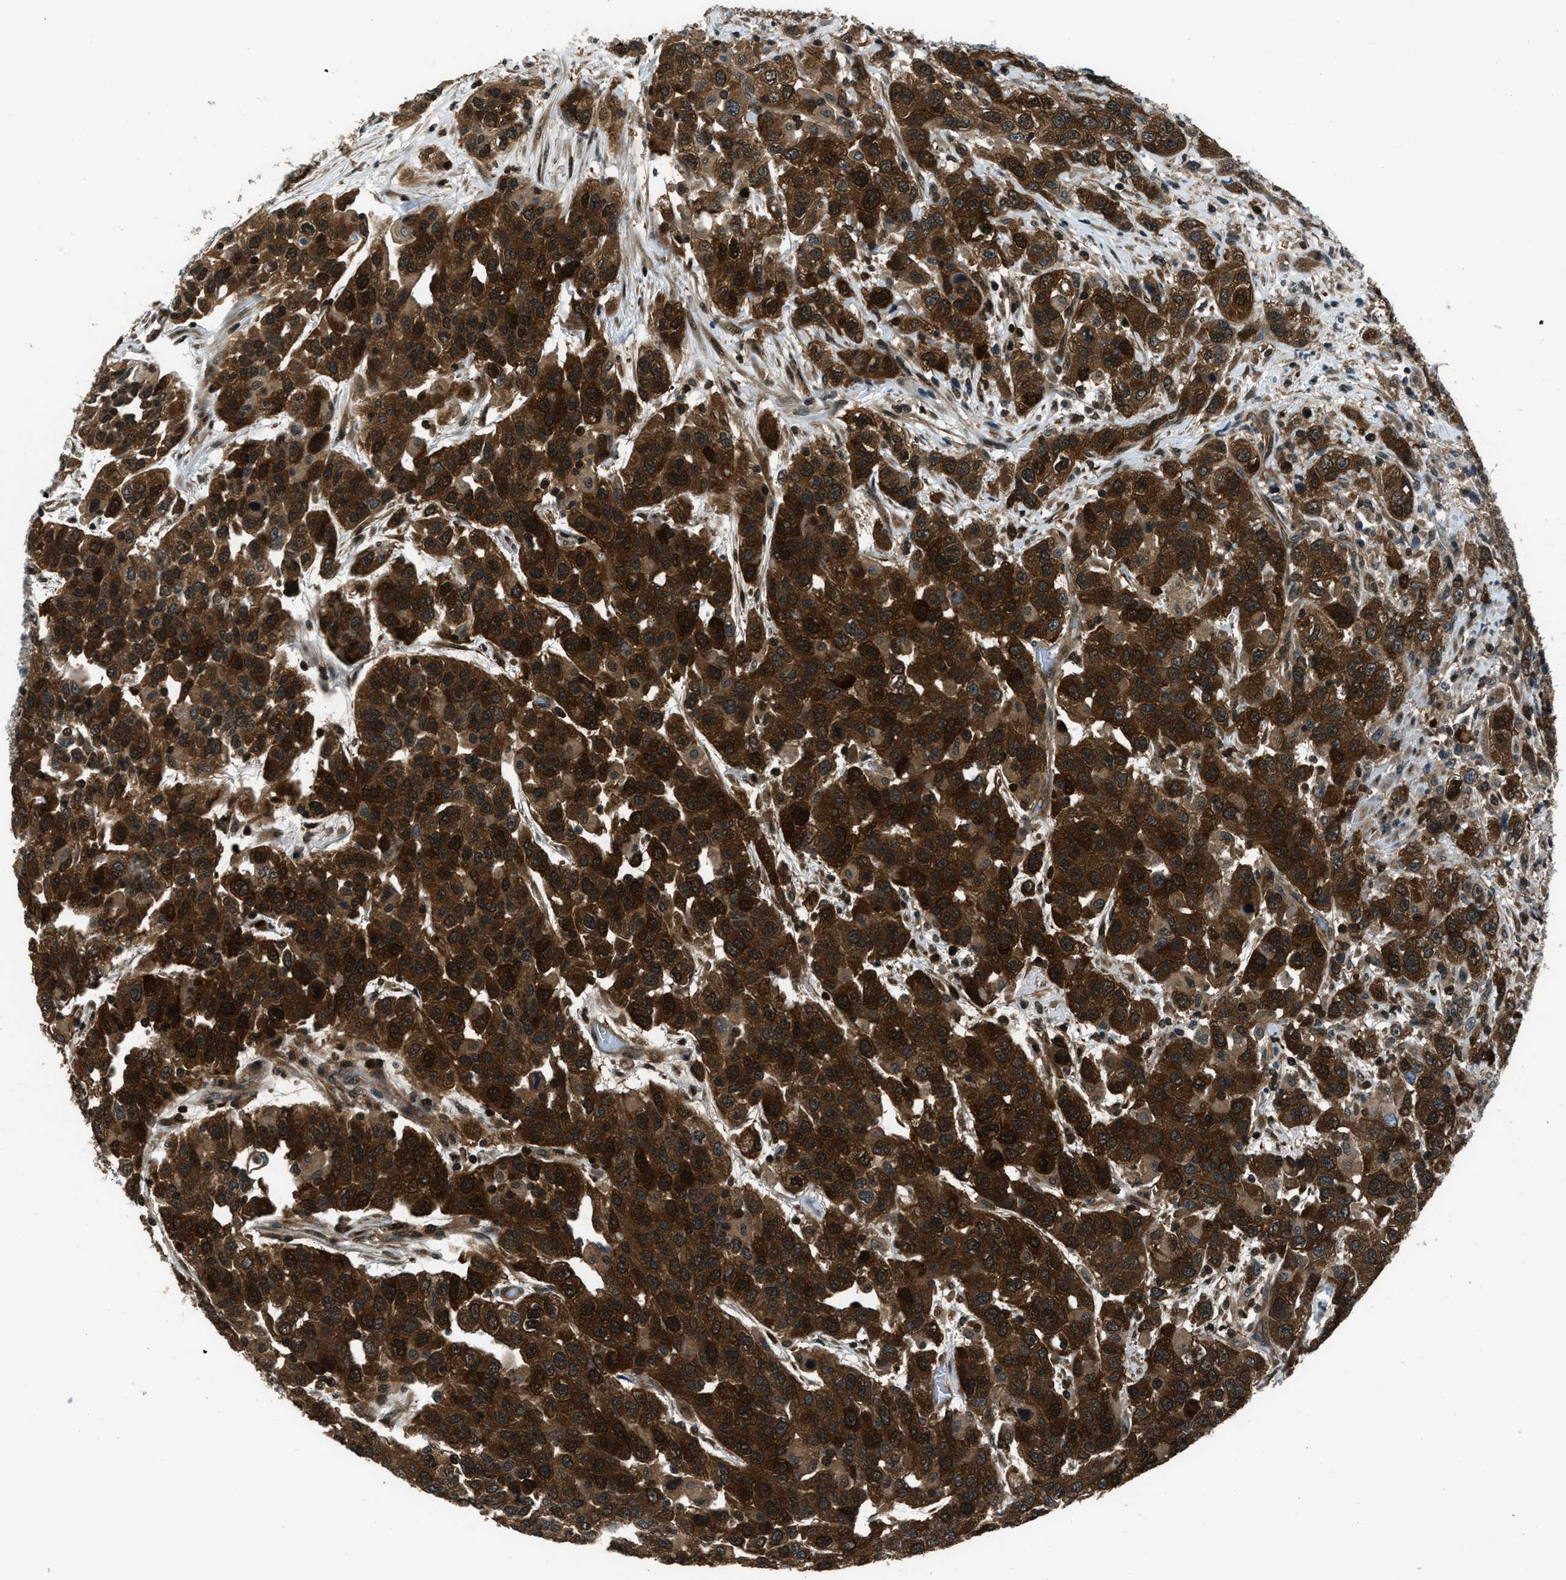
{"staining": {"intensity": "strong", "quantity": ">75%", "location": "cytoplasmic/membranous,nuclear"}, "tissue": "urothelial cancer", "cell_type": "Tumor cells", "image_type": "cancer", "snomed": [{"axis": "morphology", "description": "Urothelial carcinoma, High grade"}, {"axis": "topography", "description": "Urinary bladder"}], "caption": "Protein staining exhibits strong cytoplasmic/membranous and nuclear staining in approximately >75% of tumor cells in urothelial cancer.", "gene": "NUDCD3", "patient": {"sex": "female", "age": 80}}